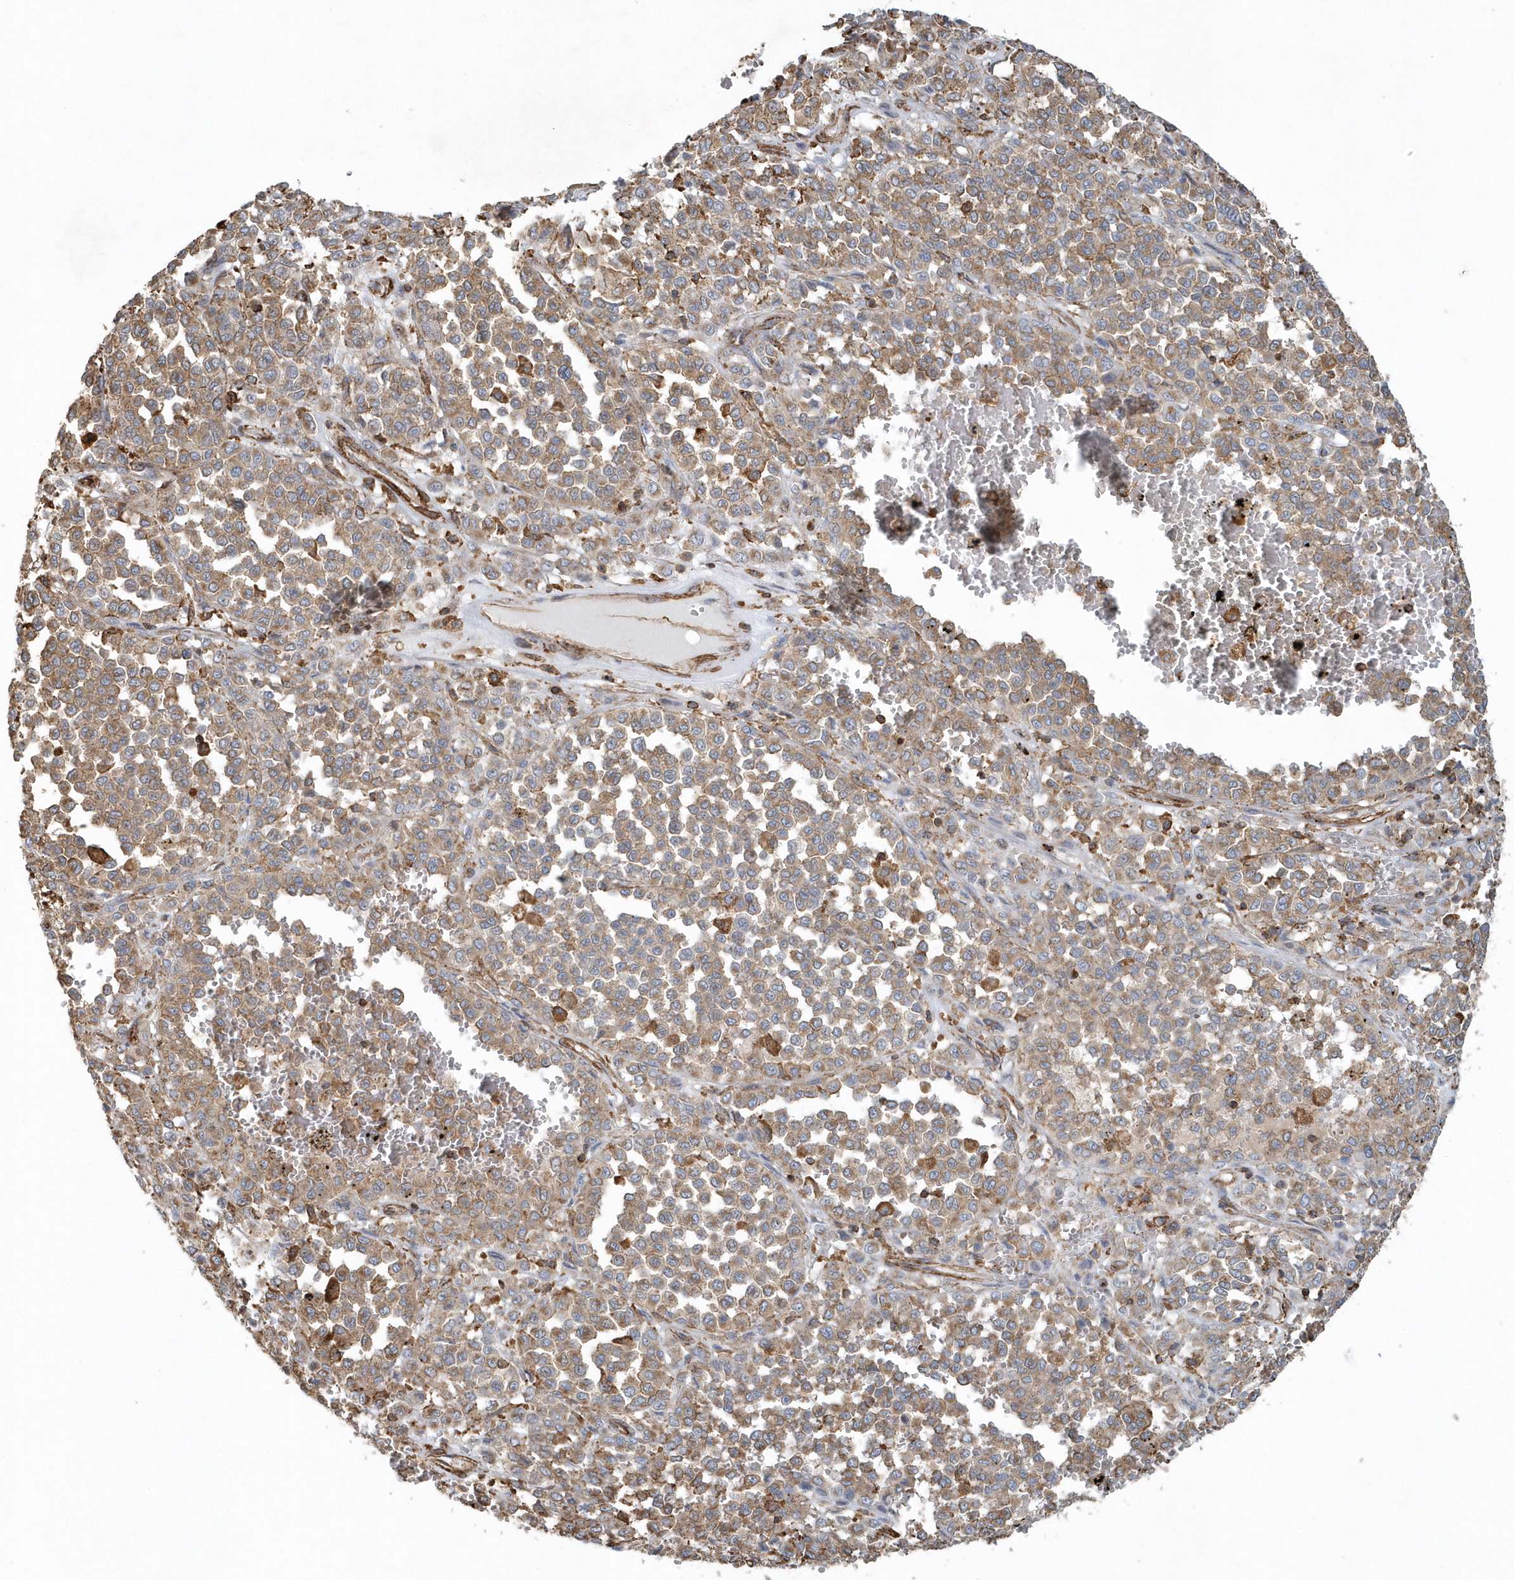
{"staining": {"intensity": "moderate", "quantity": ">75%", "location": "cytoplasmic/membranous"}, "tissue": "melanoma", "cell_type": "Tumor cells", "image_type": "cancer", "snomed": [{"axis": "morphology", "description": "Malignant melanoma, Metastatic site"}, {"axis": "topography", "description": "Pancreas"}], "caption": "Melanoma stained with a brown dye shows moderate cytoplasmic/membranous positive staining in about >75% of tumor cells.", "gene": "MMUT", "patient": {"sex": "female", "age": 30}}